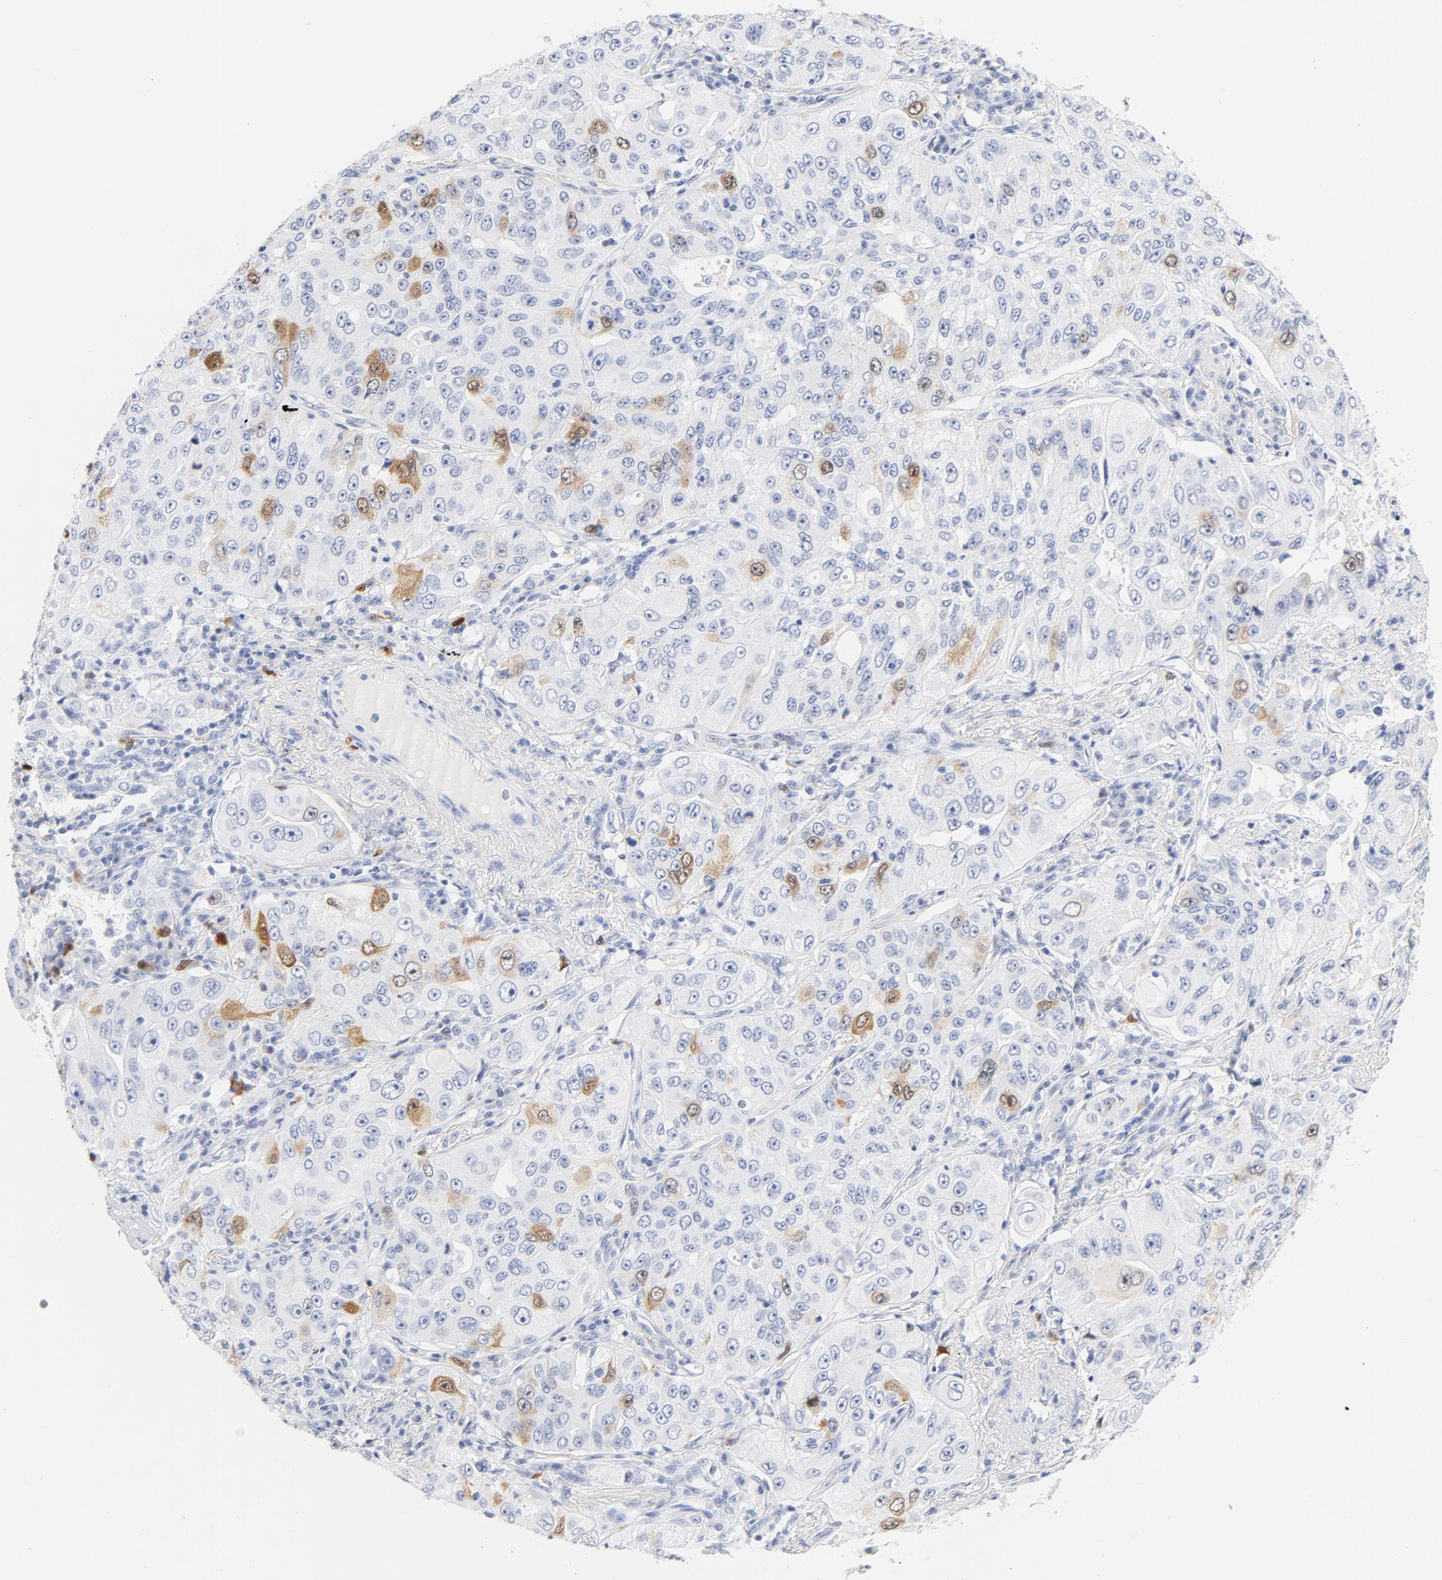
{"staining": {"intensity": "moderate", "quantity": "<25%", "location": "cytoplasmic/membranous,nuclear"}, "tissue": "lung cancer", "cell_type": "Tumor cells", "image_type": "cancer", "snomed": [{"axis": "morphology", "description": "Adenocarcinoma, NOS"}, {"axis": "topography", "description": "Lung"}], "caption": "Lung cancer (adenocarcinoma) stained for a protein demonstrates moderate cytoplasmic/membranous and nuclear positivity in tumor cells.", "gene": "CDC20", "patient": {"sex": "male", "age": 84}}